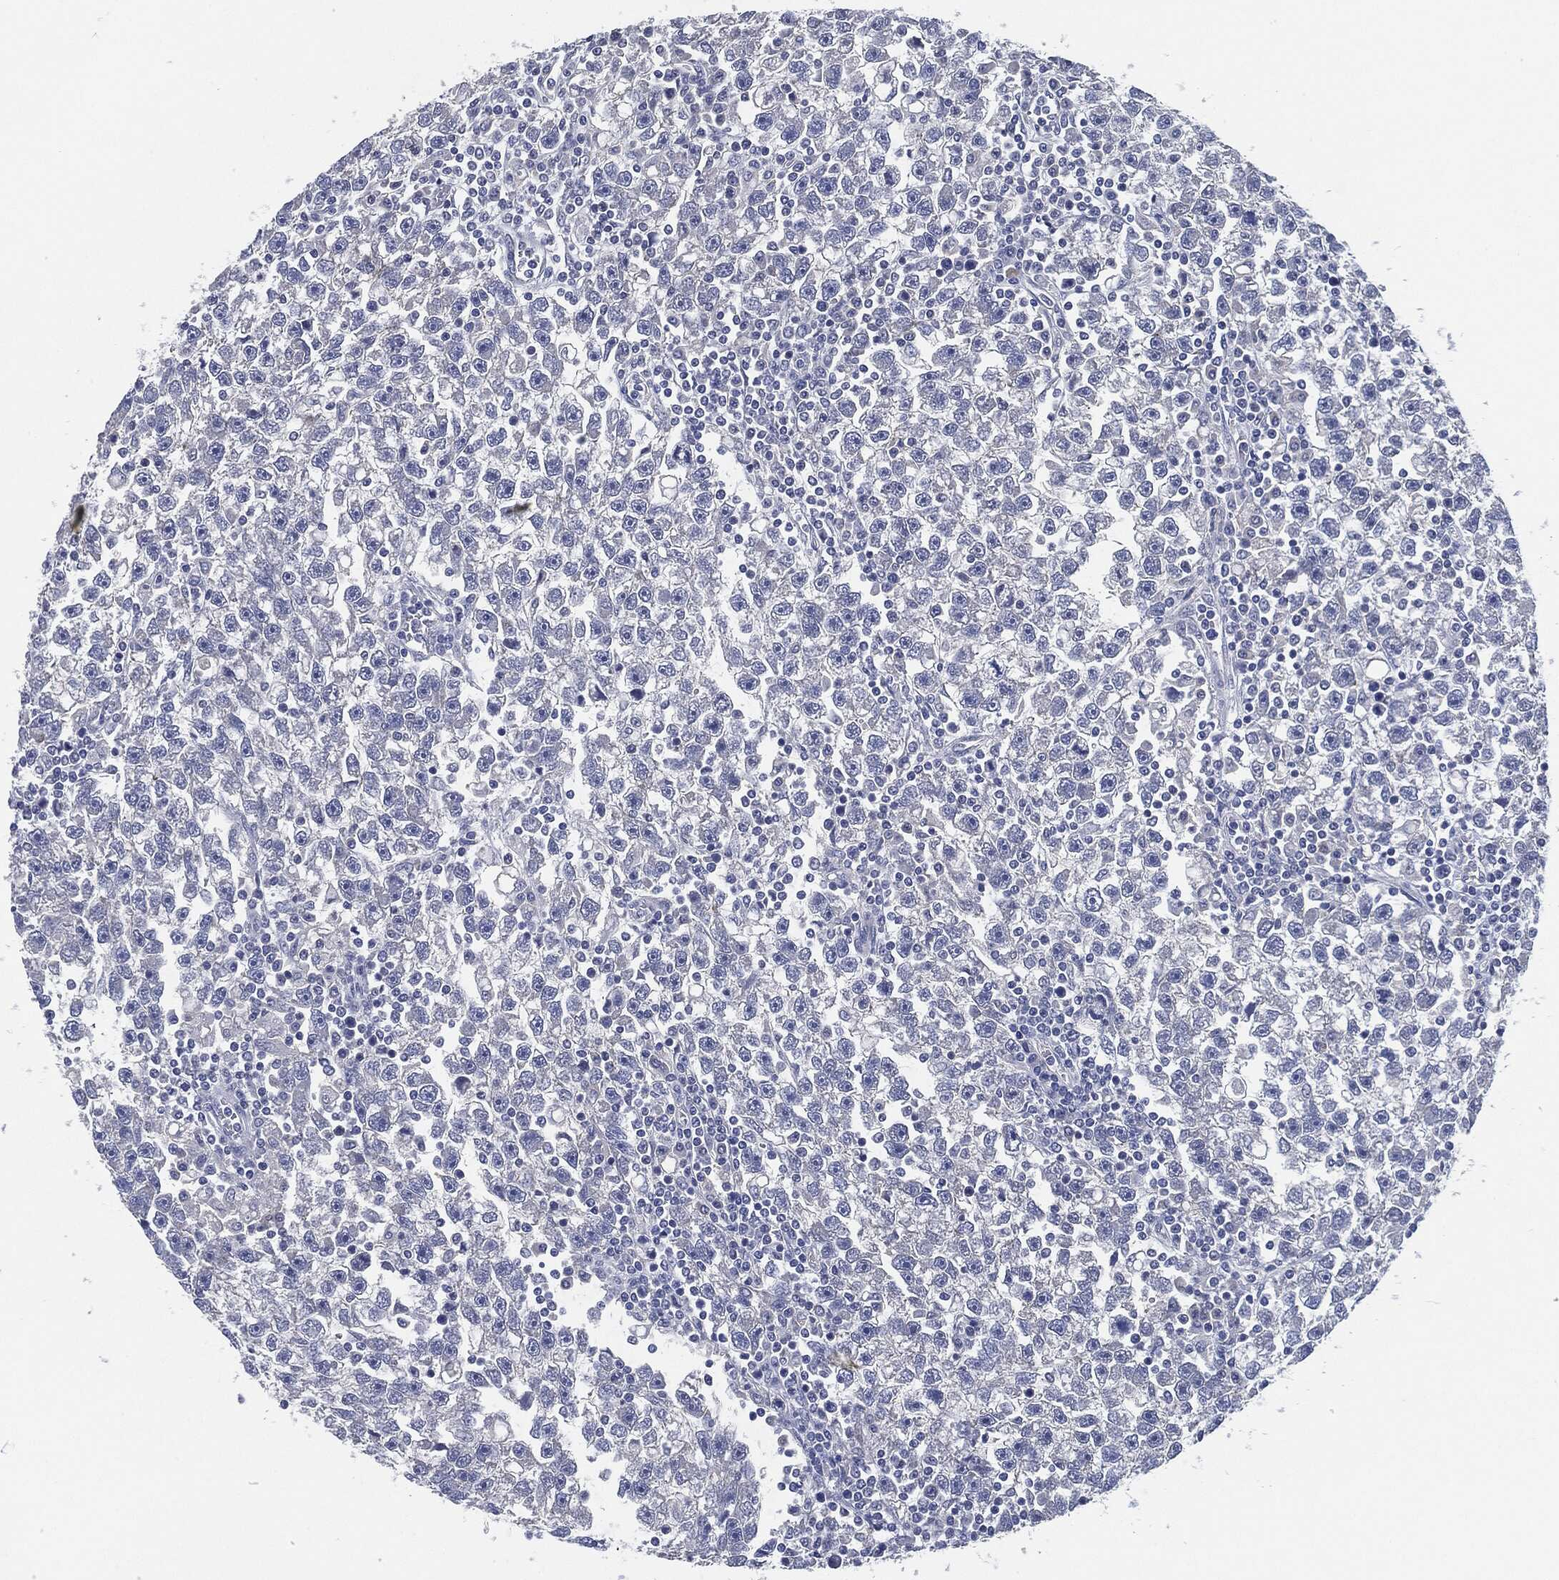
{"staining": {"intensity": "negative", "quantity": "none", "location": "none"}, "tissue": "testis cancer", "cell_type": "Tumor cells", "image_type": "cancer", "snomed": [{"axis": "morphology", "description": "Seminoma, NOS"}, {"axis": "topography", "description": "Testis"}], "caption": "This is an immunohistochemistry (IHC) histopathology image of human testis cancer. There is no staining in tumor cells.", "gene": "SHROOM2", "patient": {"sex": "male", "age": 47}}